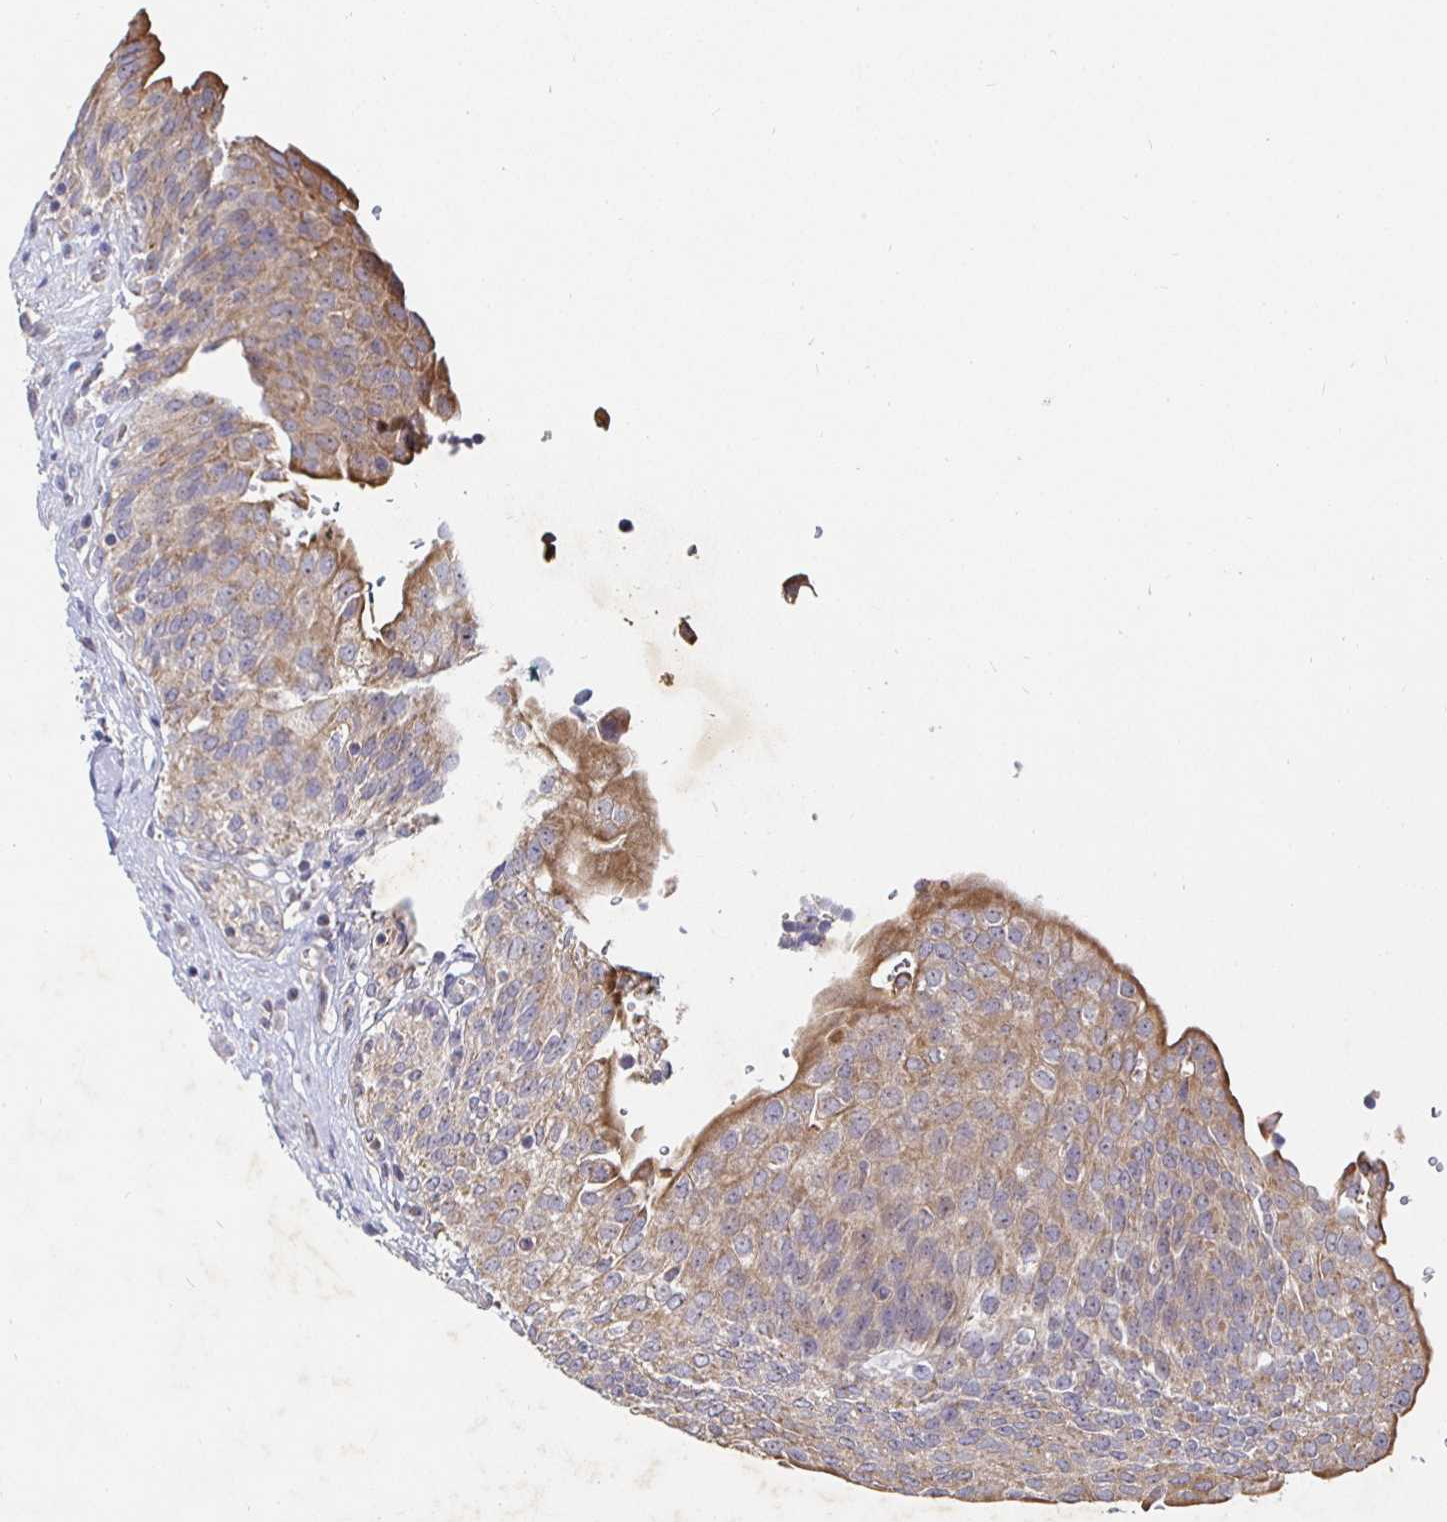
{"staining": {"intensity": "moderate", "quantity": ">75%", "location": "cytoplasmic/membranous"}, "tissue": "urinary bladder", "cell_type": "Urothelial cells", "image_type": "normal", "snomed": [{"axis": "morphology", "description": "Normal tissue, NOS"}, {"axis": "topography", "description": "Urinary bladder"}], "caption": "The image reveals a brown stain indicating the presence of a protein in the cytoplasmic/membranous of urothelial cells in urinary bladder. (Brightfield microscopy of DAB IHC at high magnification).", "gene": "NRSN1", "patient": {"sex": "male", "age": 68}}